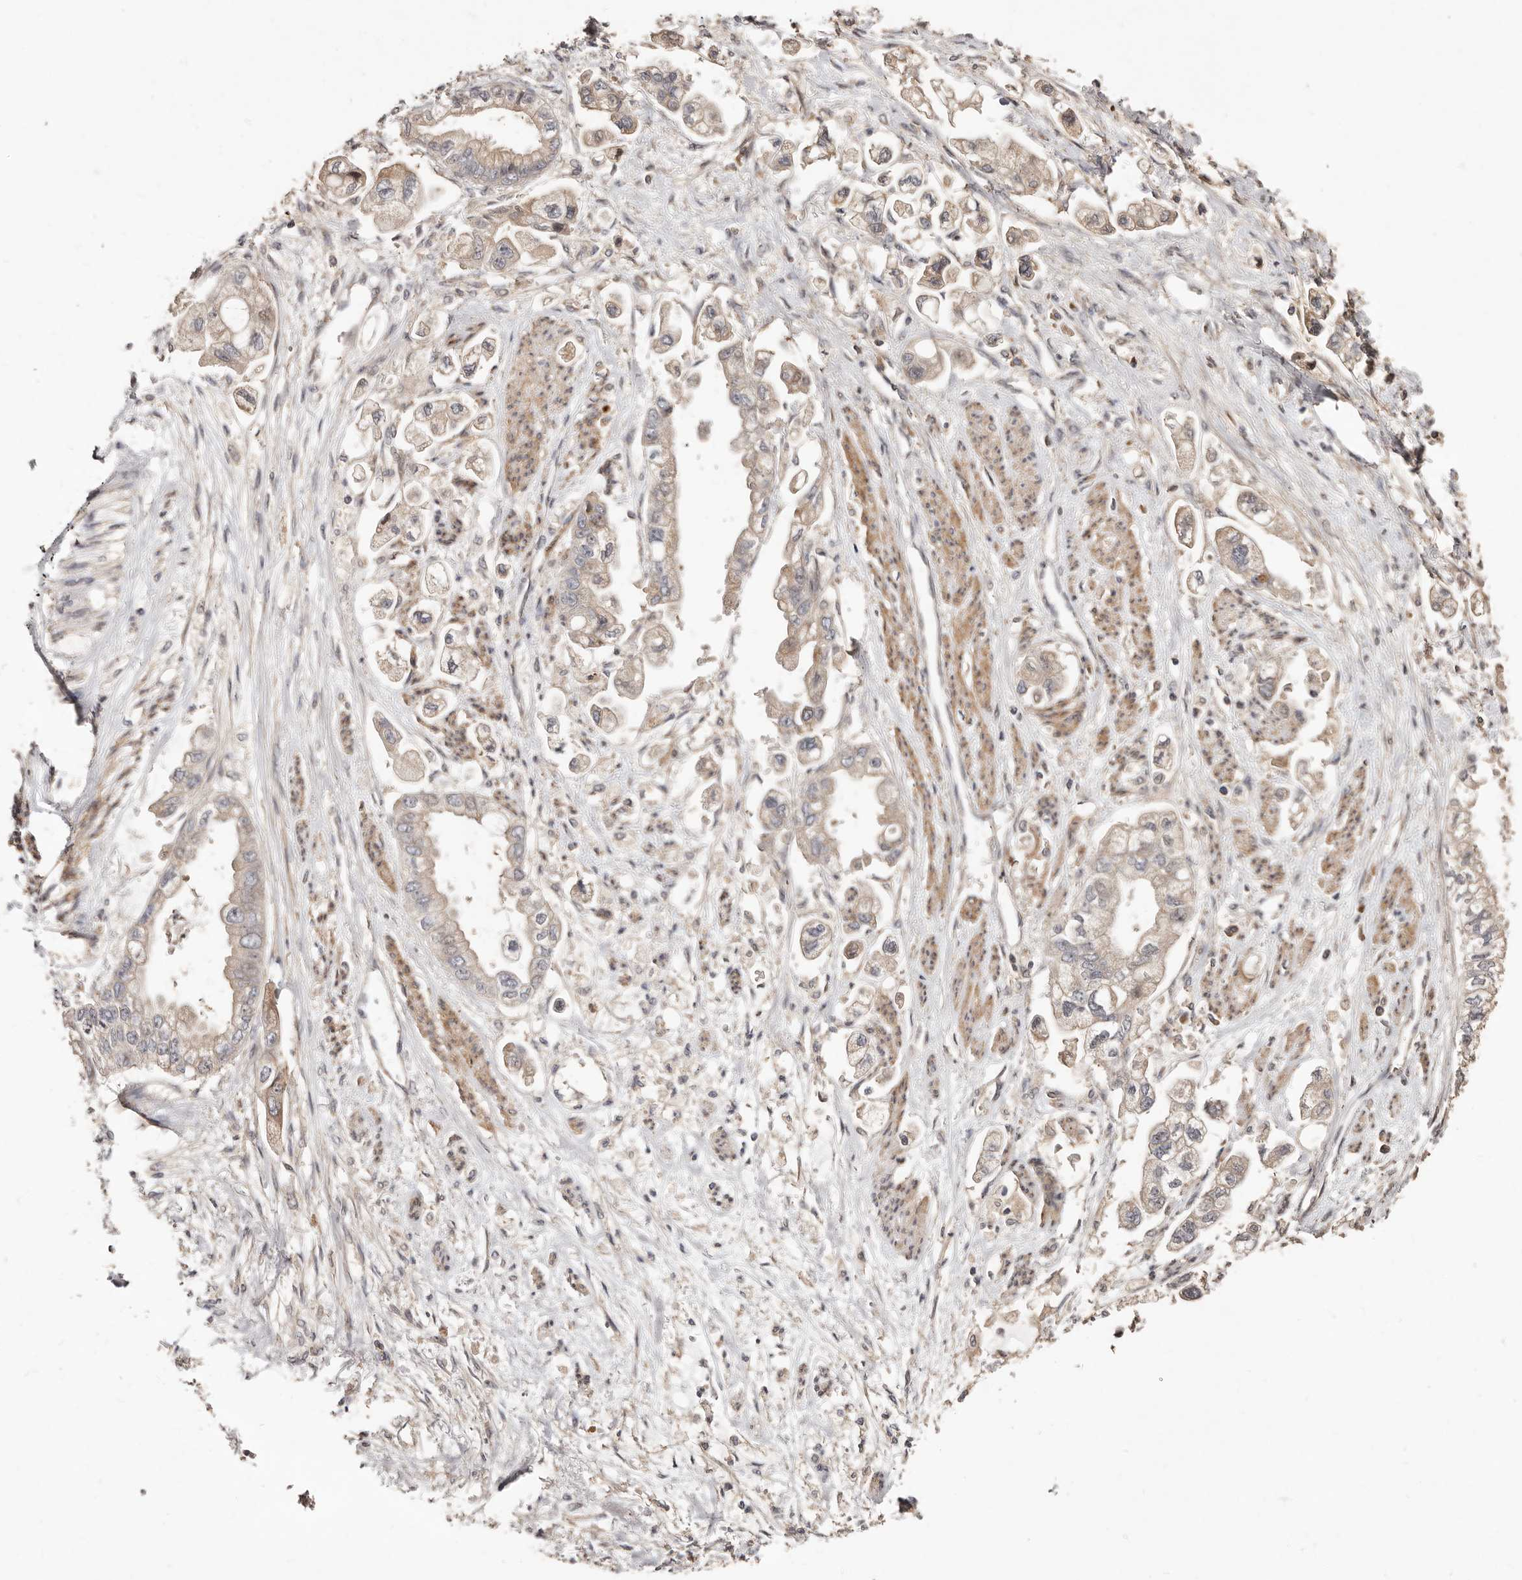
{"staining": {"intensity": "weak", "quantity": "<25%", "location": "cytoplasmic/membranous"}, "tissue": "stomach cancer", "cell_type": "Tumor cells", "image_type": "cancer", "snomed": [{"axis": "morphology", "description": "Adenocarcinoma, NOS"}, {"axis": "topography", "description": "Stomach"}], "caption": "This photomicrograph is of stomach cancer stained with immunohistochemistry (IHC) to label a protein in brown with the nuclei are counter-stained blue. There is no expression in tumor cells.", "gene": "APOL6", "patient": {"sex": "male", "age": 62}}